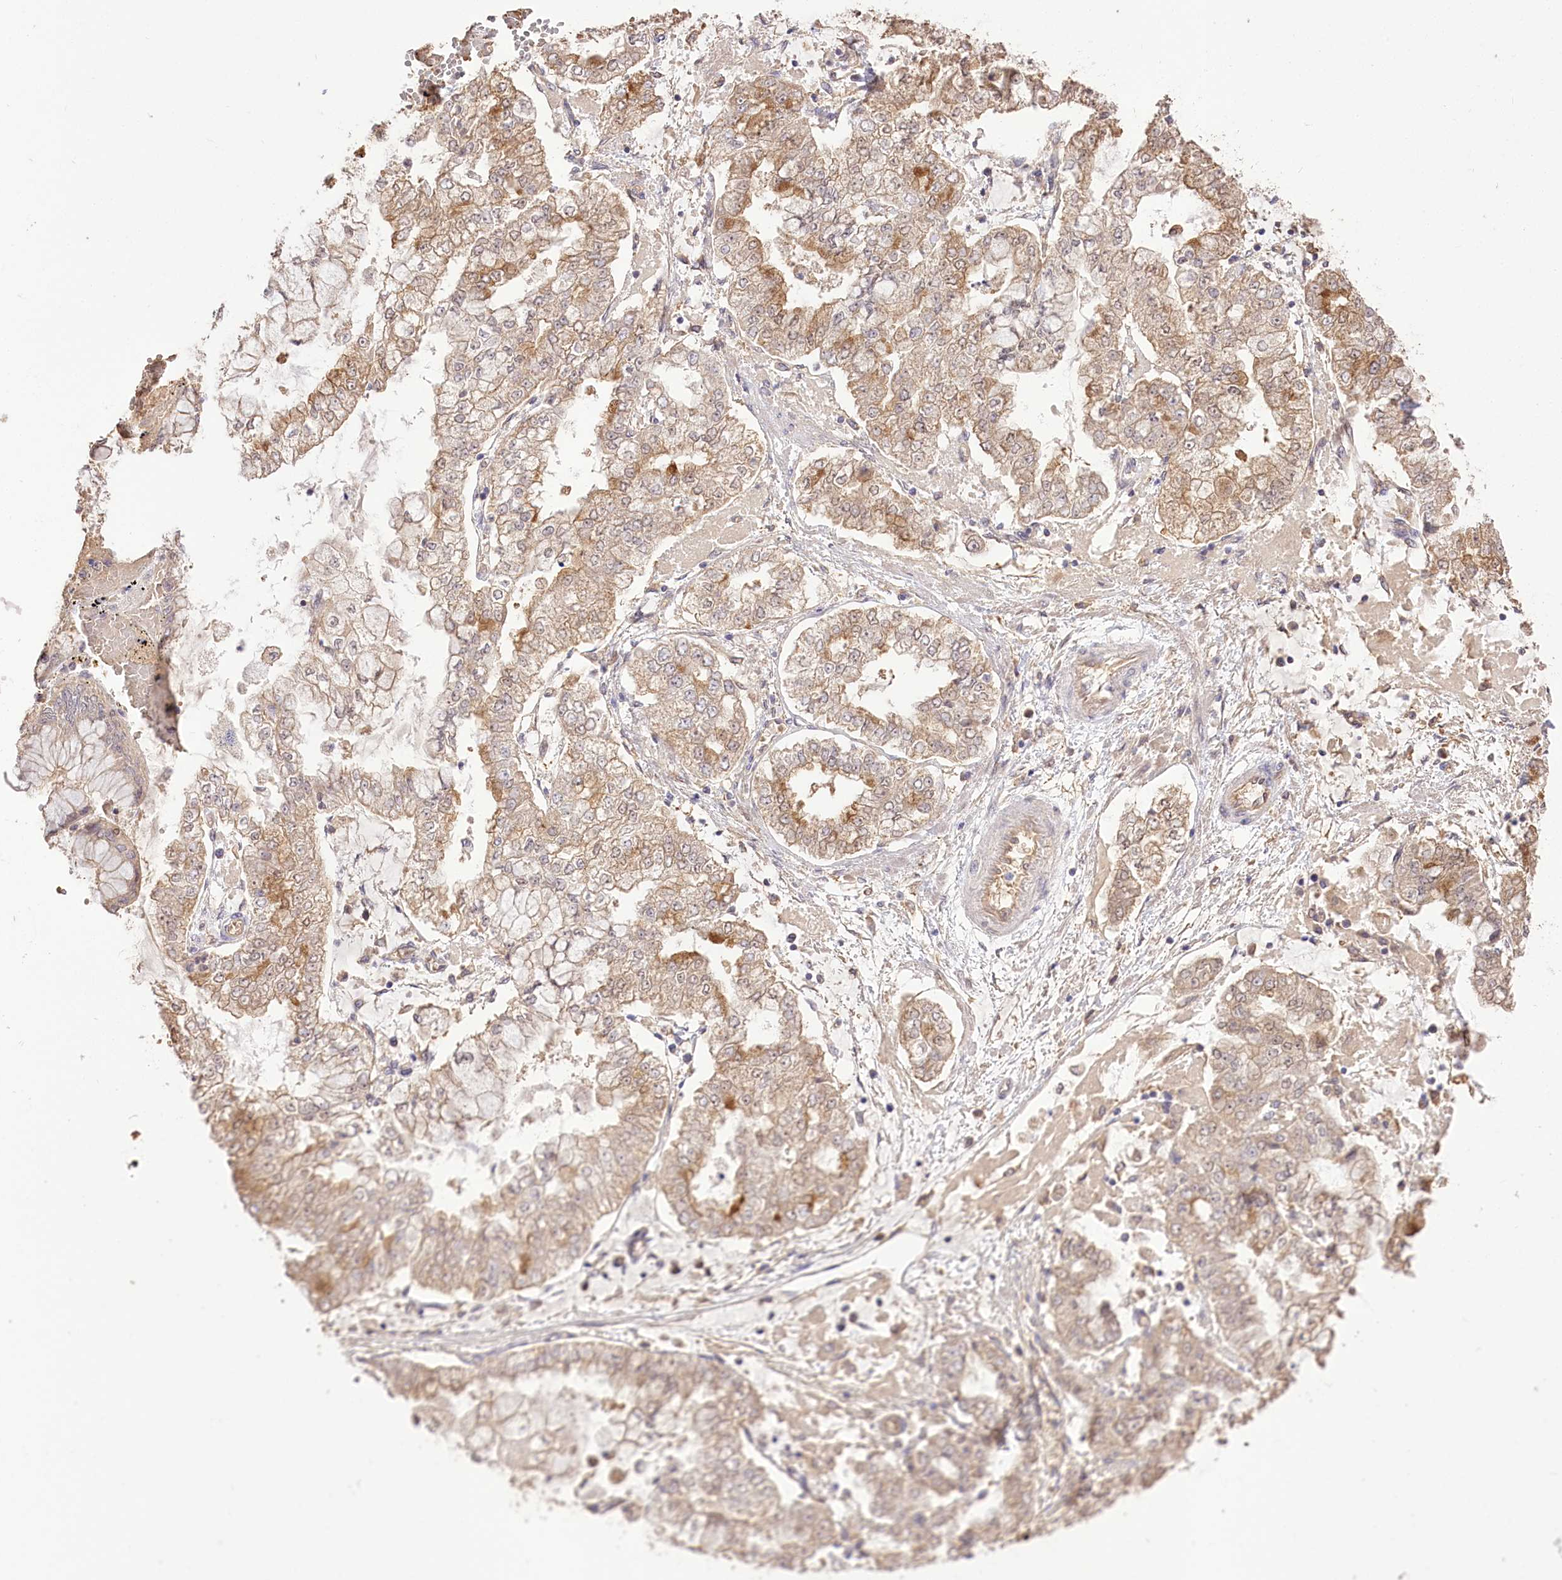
{"staining": {"intensity": "moderate", "quantity": ">75%", "location": "cytoplasmic/membranous"}, "tissue": "stomach cancer", "cell_type": "Tumor cells", "image_type": "cancer", "snomed": [{"axis": "morphology", "description": "Adenocarcinoma, NOS"}, {"axis": "topography", "description": "Stomach"}], "caption": "Approximately >75% of tumor cells in stomach cancer exhibit moderate cytoplasmic/membranous protein positivity as visualized by brown immunohistochemical staining.", "gene": "R3HDM2", "patient": {"sex": "male", "age": 76}}